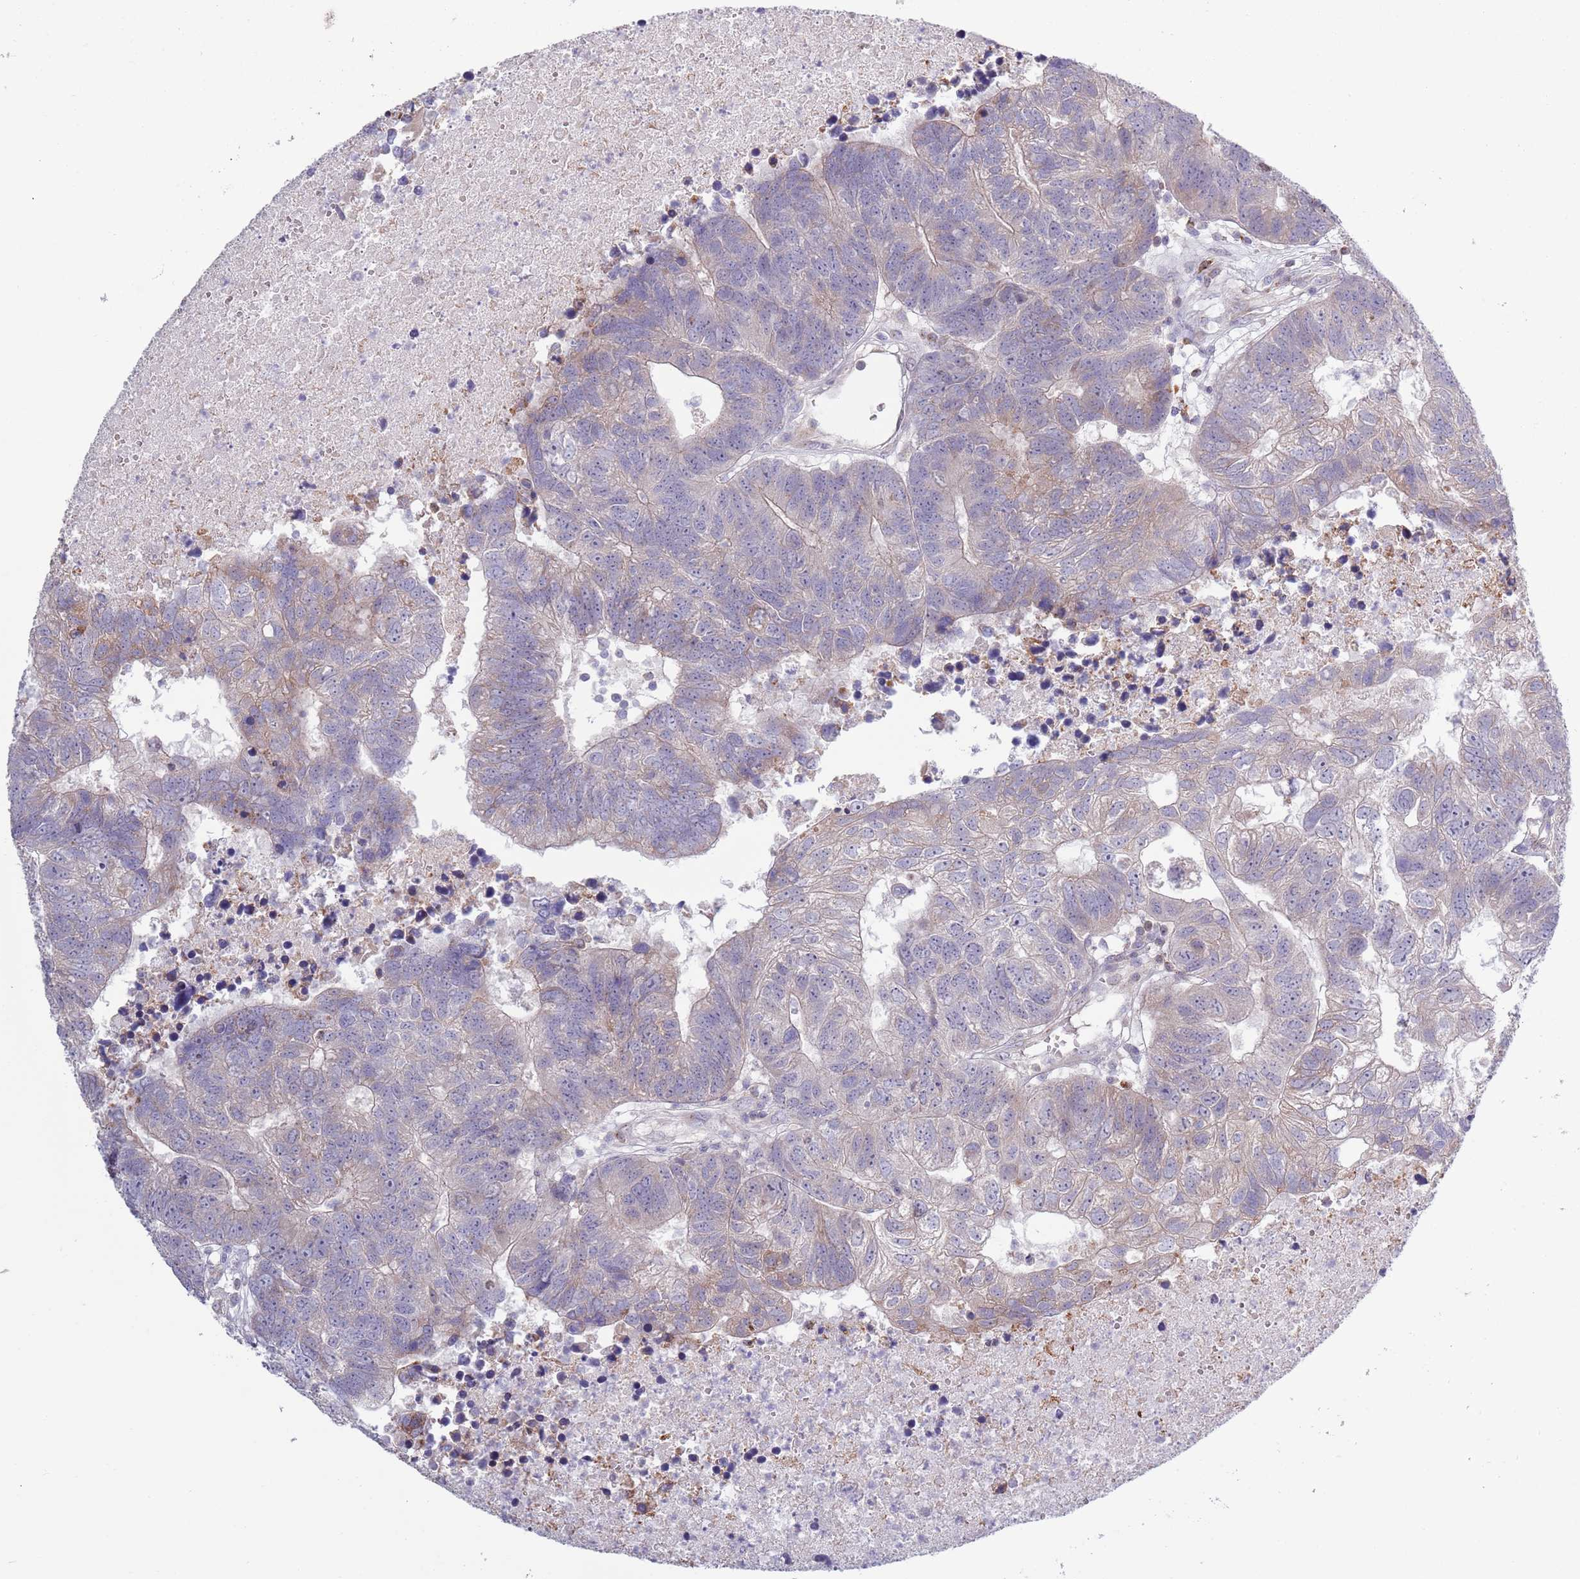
{"staining": {"intensity": "moderate", "quantity": "<25%", "location": "cytoplasmic/membranous"}, "tissue": "colorectal cancer", "cell_type": "Tumor cells", "image_type": "cancer", "snomed": [{"axis": "morphology", "description": "Adenocarcinoma, NOS"}, {"axis": "topography", "description": "Colon"}], "caption": "Adenocarcinoma (colorectal) tissue shows moderate cytoplasmic/membranous staining in approximately <25% of tumor cells, visualized by immunohistochemistry. Using DAB (brown) and hematoxylin (blue) stains, captured at high magnification using brightfield microscopy.", "gene": "LTB", "patient": {"sex": "female", "age": 48}}